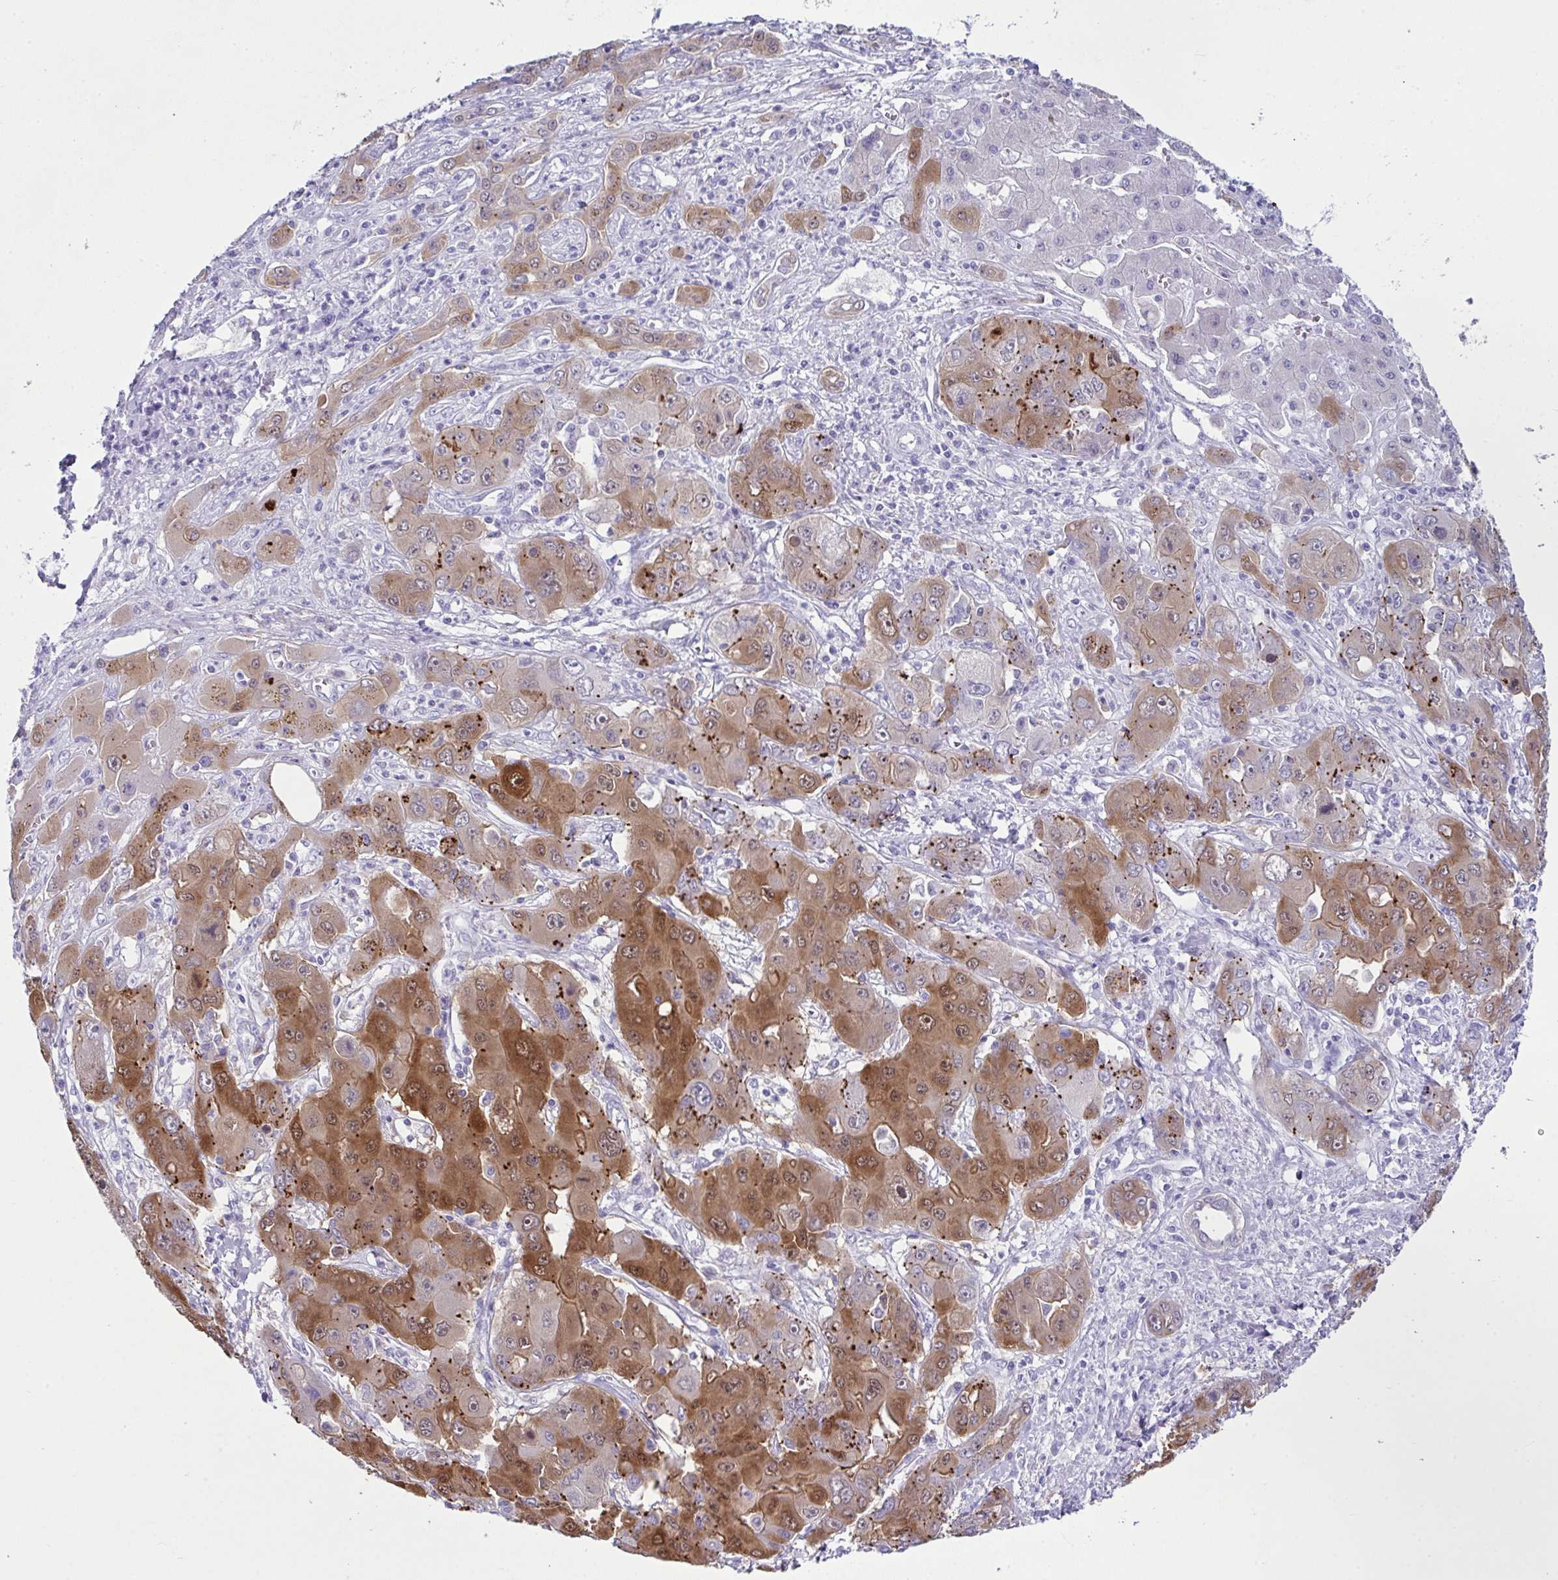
{"staining": {"intensity": "moderate", "quantity": "25%-75%", "location": "cytoplasmic/membranous,nuclear"}, "tissue": "liver cancer", "cell_type": "Tumor cells", "image_type": "cancer", "snomed": [{"axis": "morphology", "description": "Cholangiocarcinoma"}, {"axis": "topography", "description": "Liver"}], "caption": "Immunohistochemical staining of human liver cholangiocarcinoma shows moderate cytoplasmic/membranous and nuclear protein staining in about 25%-75% of tumor cells.", "gene": "LGALS4", "patient": {"sex": "male", "age": 67}}